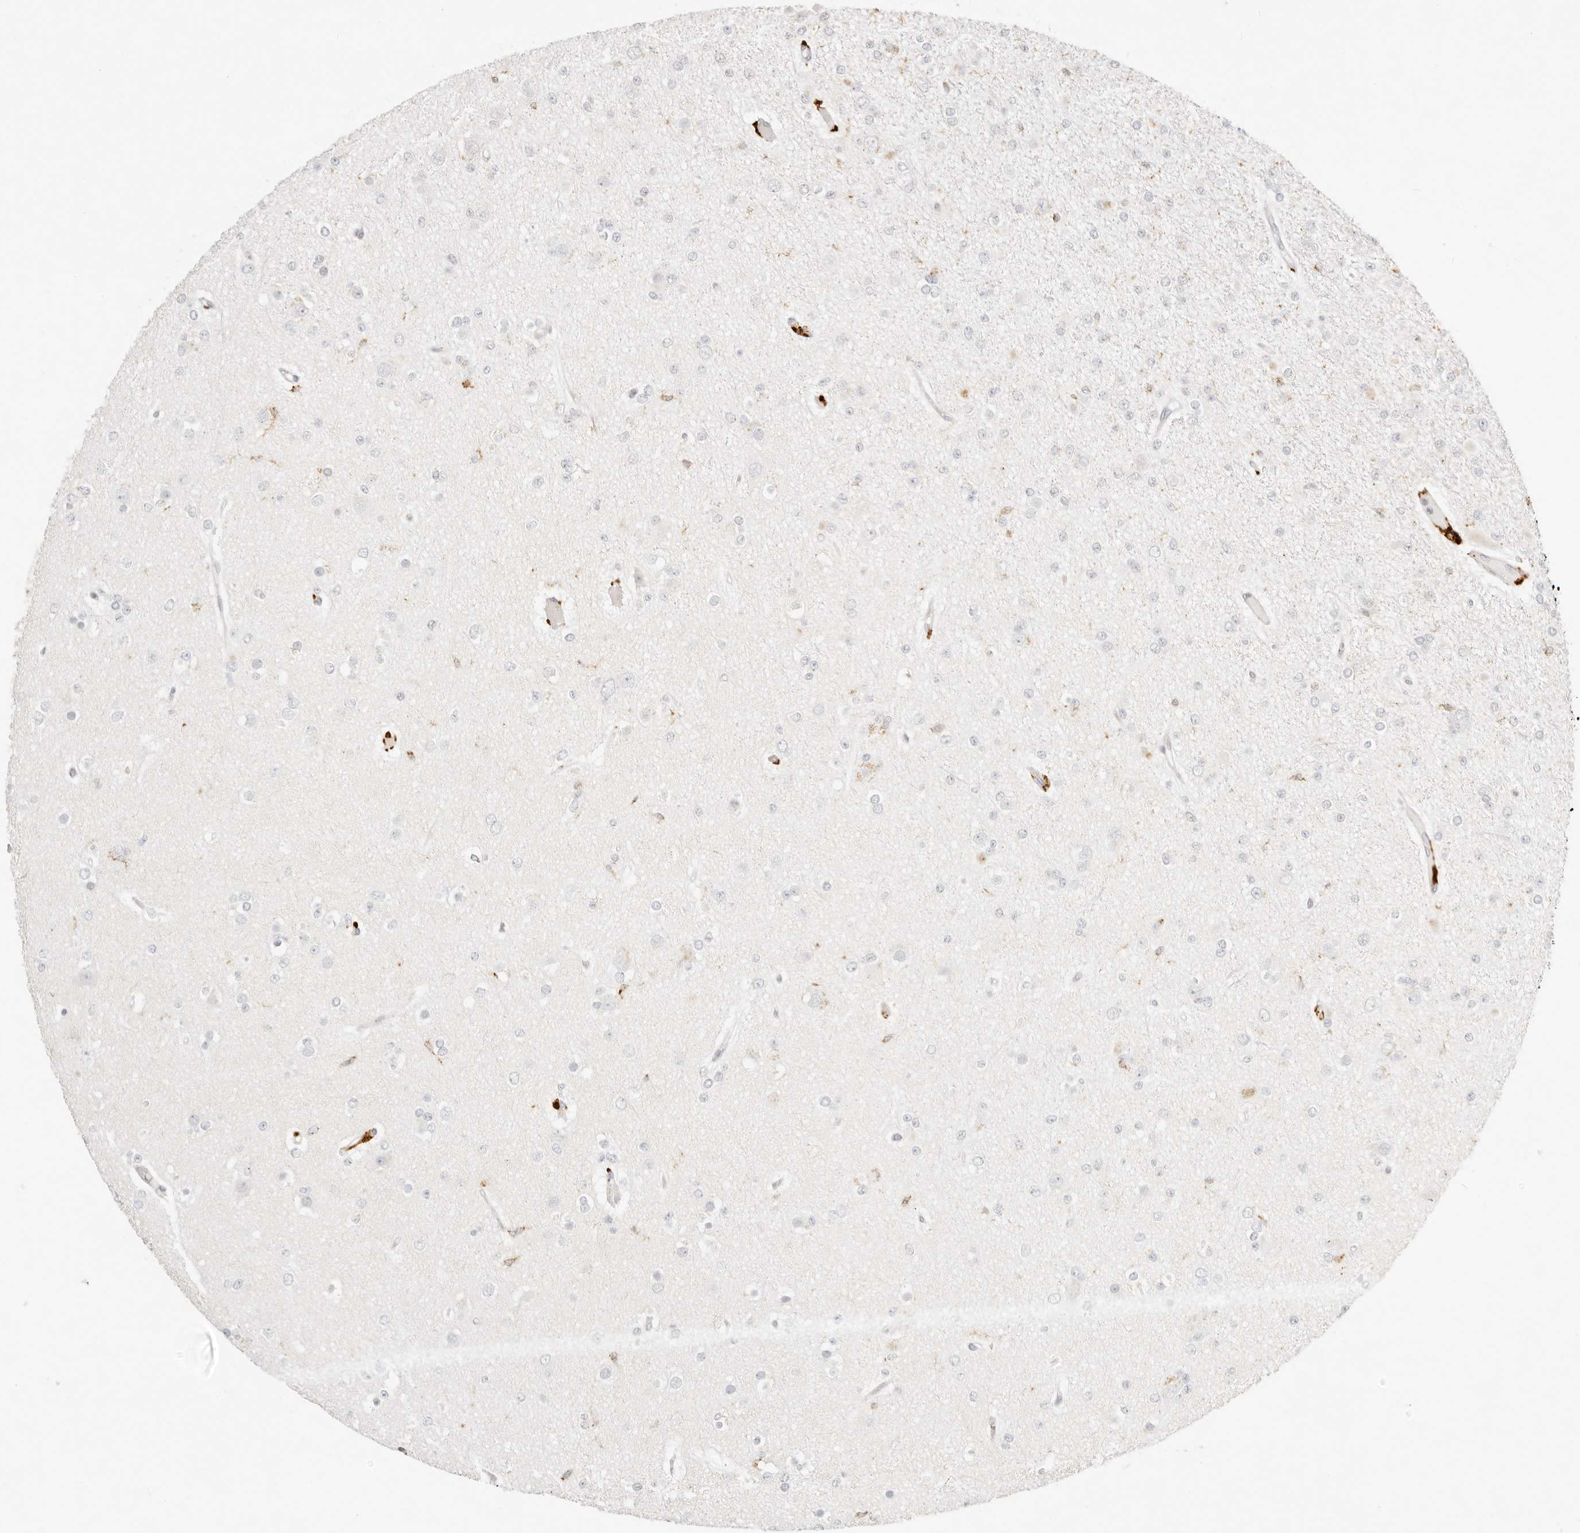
{"staining": {"intensity": "negative", "quantity": "none", "location": "none"}, "tissue": "glioma", "cell_type": "Tumor cells", "image_type": "cancer", "snomed": [{"axis": "morphology", "description": "Glioma, malignant, Low grade"}, {"axis": "topography", "description": "Brain"}], "caption": "Tumor cells show no significant expression in glioma. (DAB immunohistochemistry visualized using brightfield microscopy, high magnification).", "gene": "RNASET2", "patient": {"sex": "female", "age": 22}}